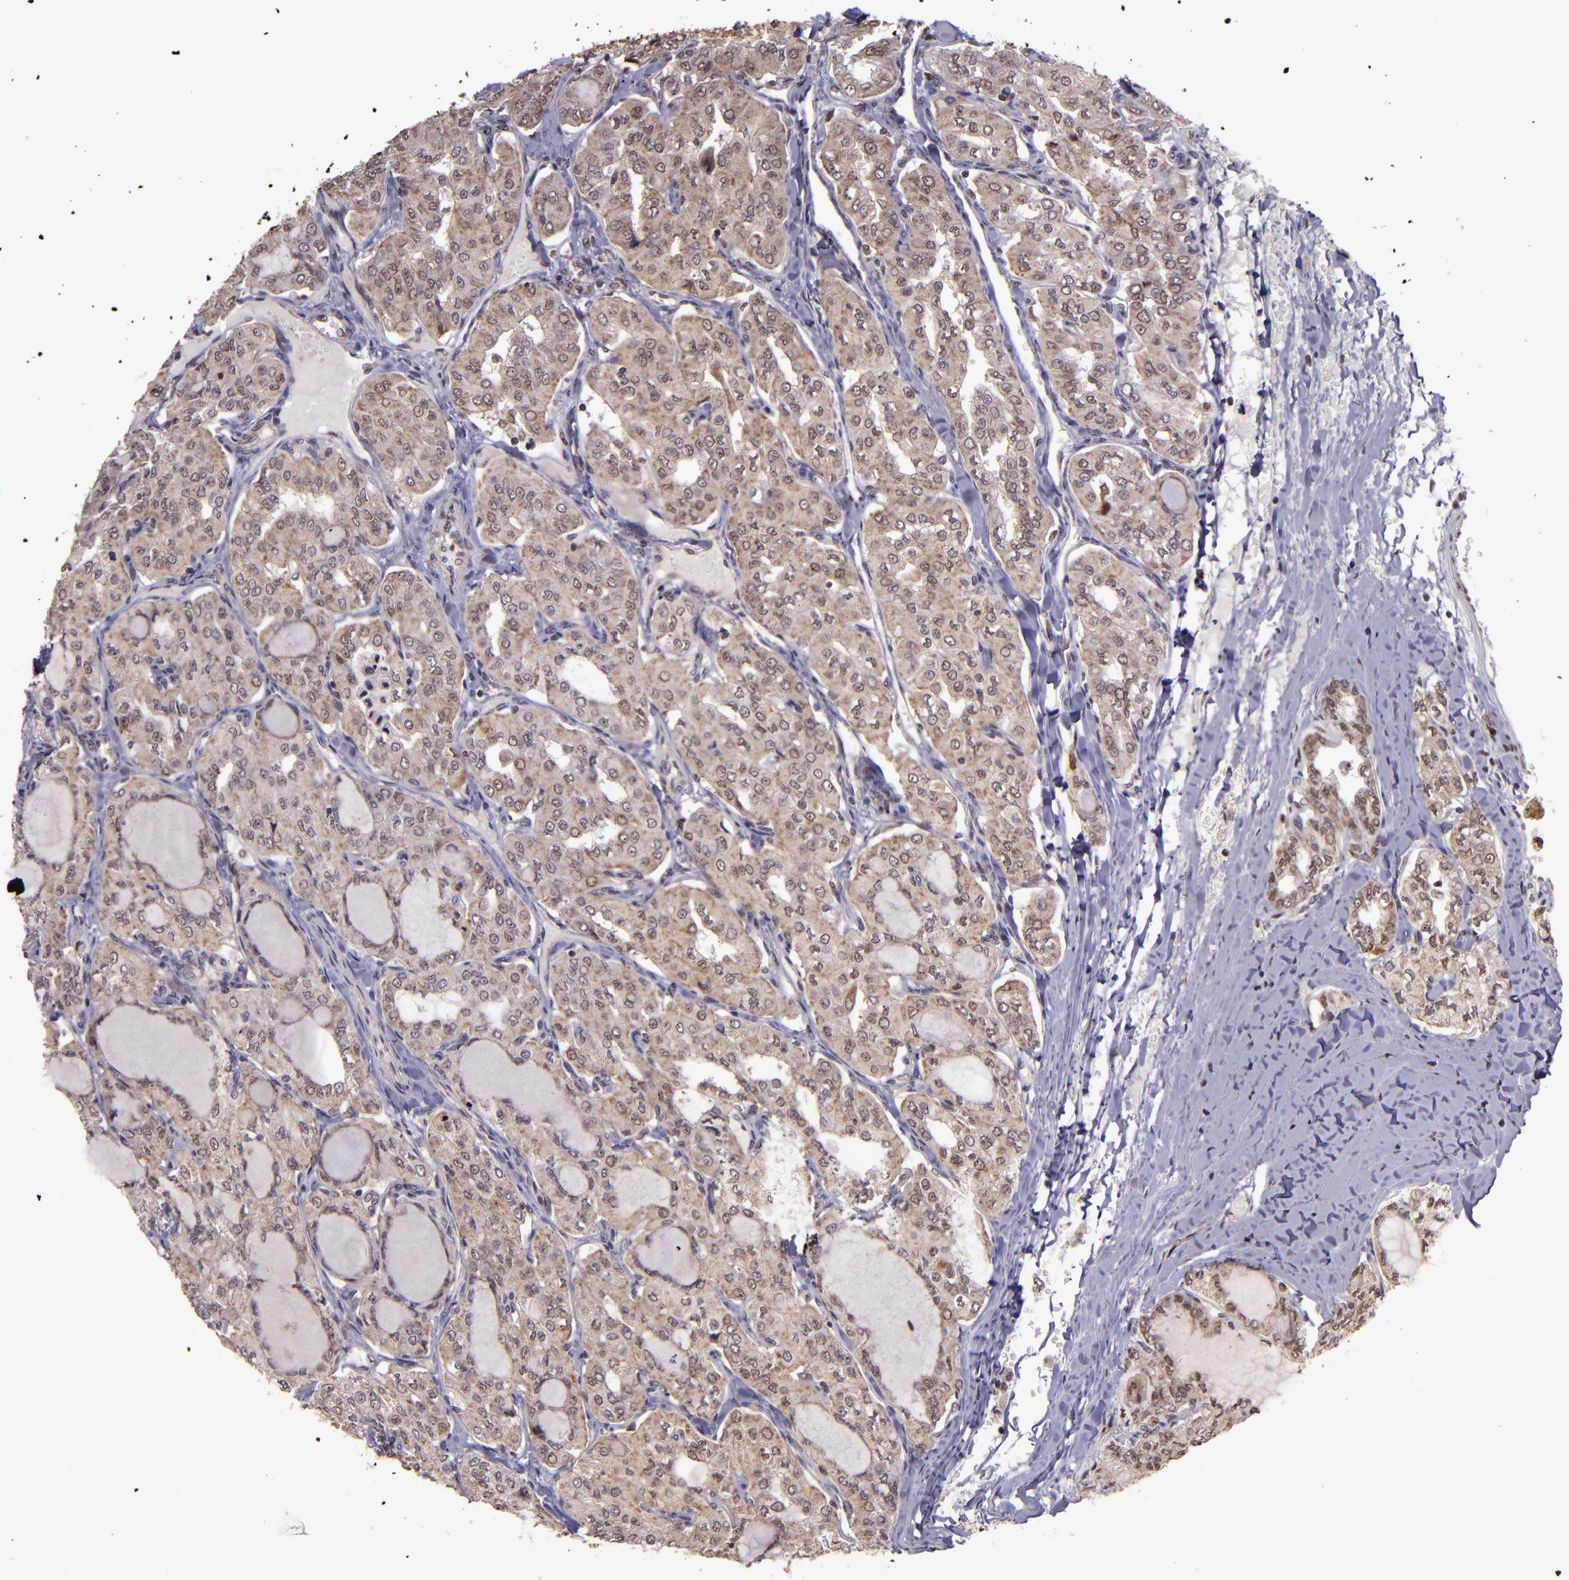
{"staining": {"intensity": "moderate", "quantity": ">75%", "location": "cytoplasmic/membranous"}, "tissue": "thyroid cancer", "cell_type": "Tumor cells", "image_type": "cancer", "snomed": [{"axis": "morphology", "description": "Papillary adenocarcinoma, NOS"}, {"axis": "topography", "description": "Thyroid gland"}], "caption": "This micrograph shows immunohistochemistry staining of thyroid papillary adenocarcinoma, with medium moderate cytoplasmic/membranous staining in about >75% of tumor cells.", "gene": "CECR2", "patient": {"sex": "male", "age": 20}}